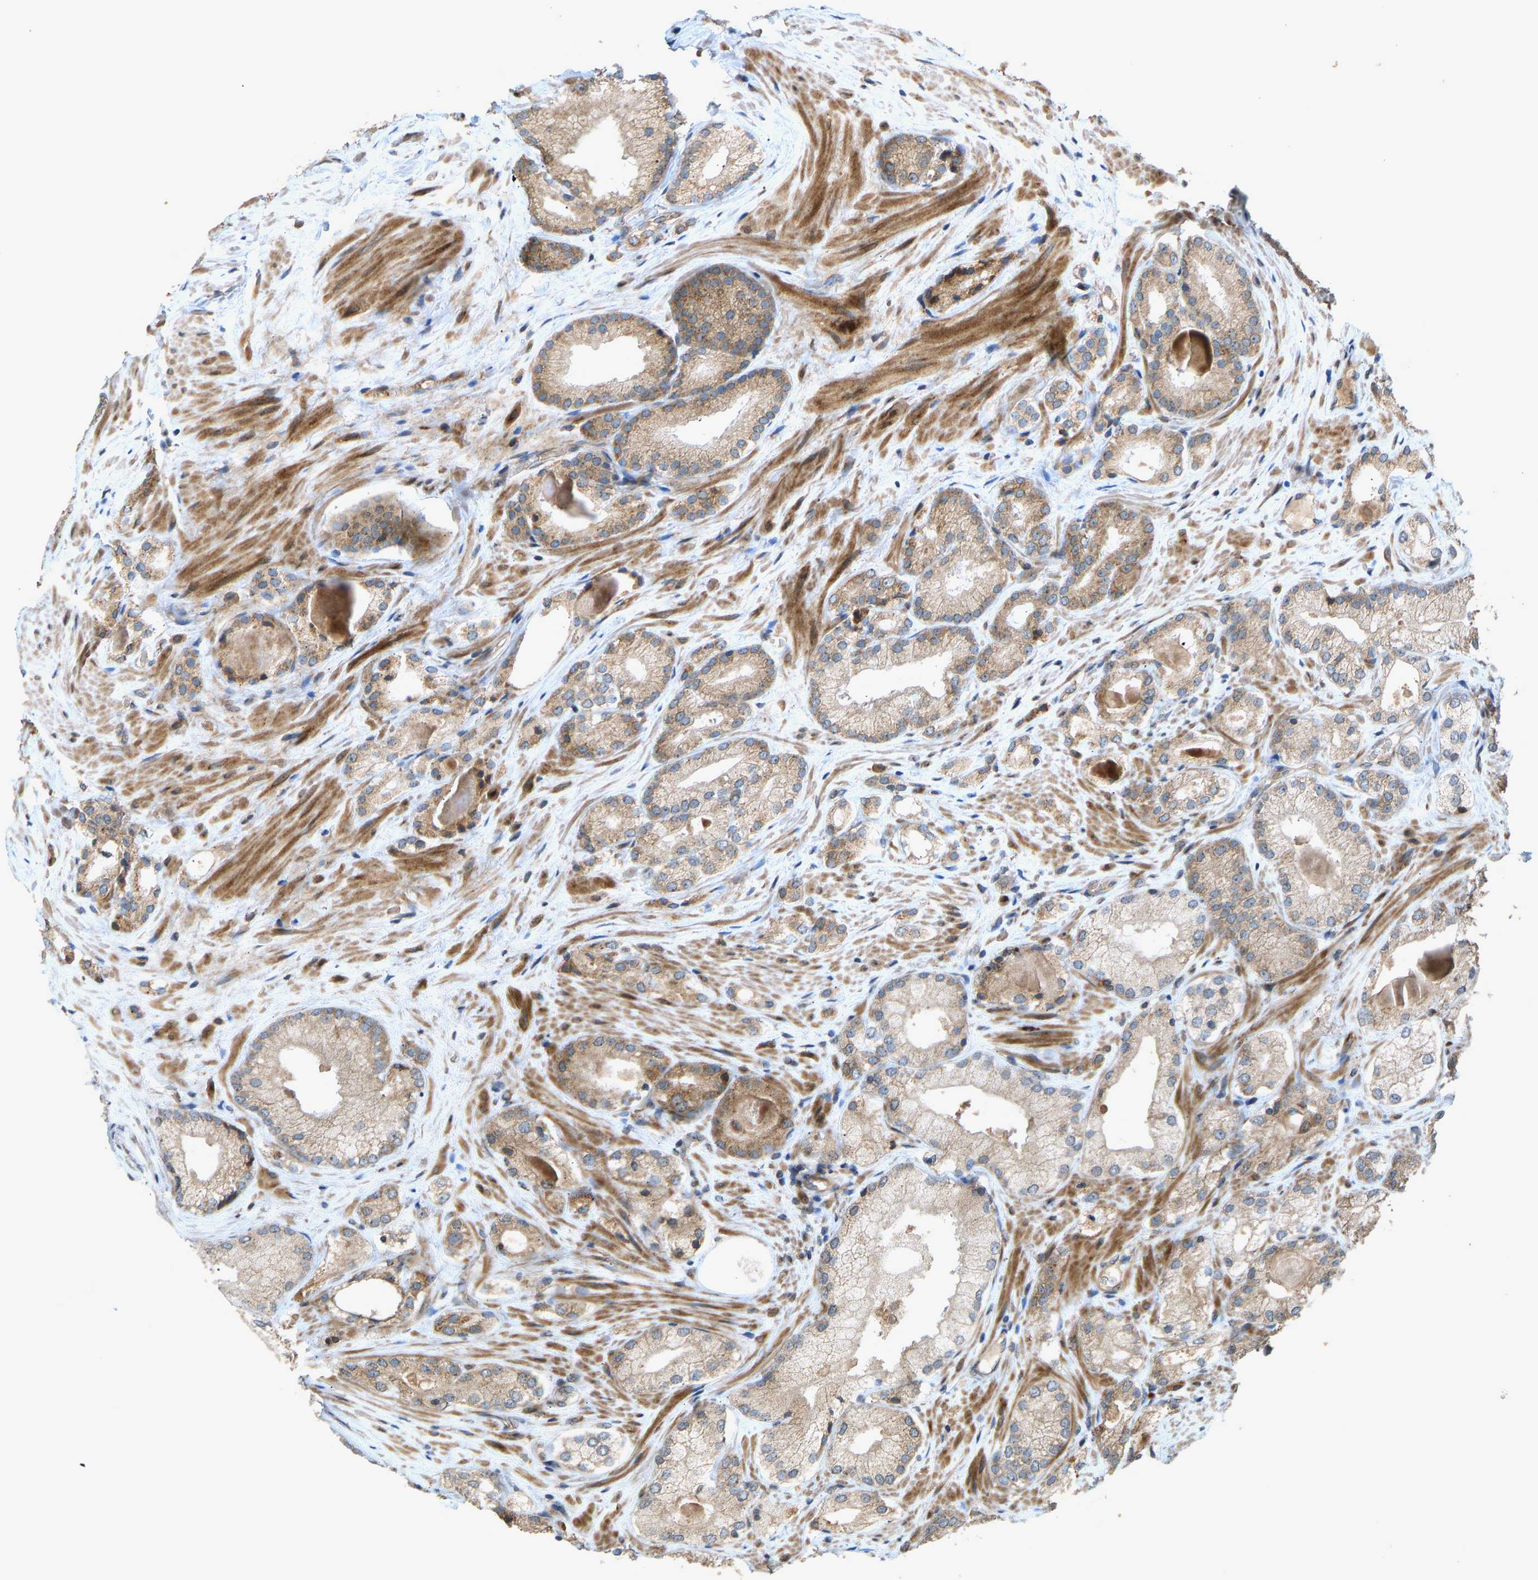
{"staining": {"intensity": "moderate", "quantity": ">75%", "location": "cytoplasmic/membranous"}, "tissue": "prostate cancer", "cell_type": "Tumor cells", "image_type": "cancer", "snomed": [{"axis": "morphology", "description": "Adenocarcinoma, Low grade"}, {"axis": "topography", "description": "Prostate"}], "caption": "DAB (3,3'-diaminobenzidine) immunohistochemical staining of prostate cancer (low-grade adenocarcinoma) displays moderate cytoplasmic/membranous protein staining in approximately >75% of tumor cells.", "gene": "RPN2", "patient": {"sex": "male", "age": 65}}